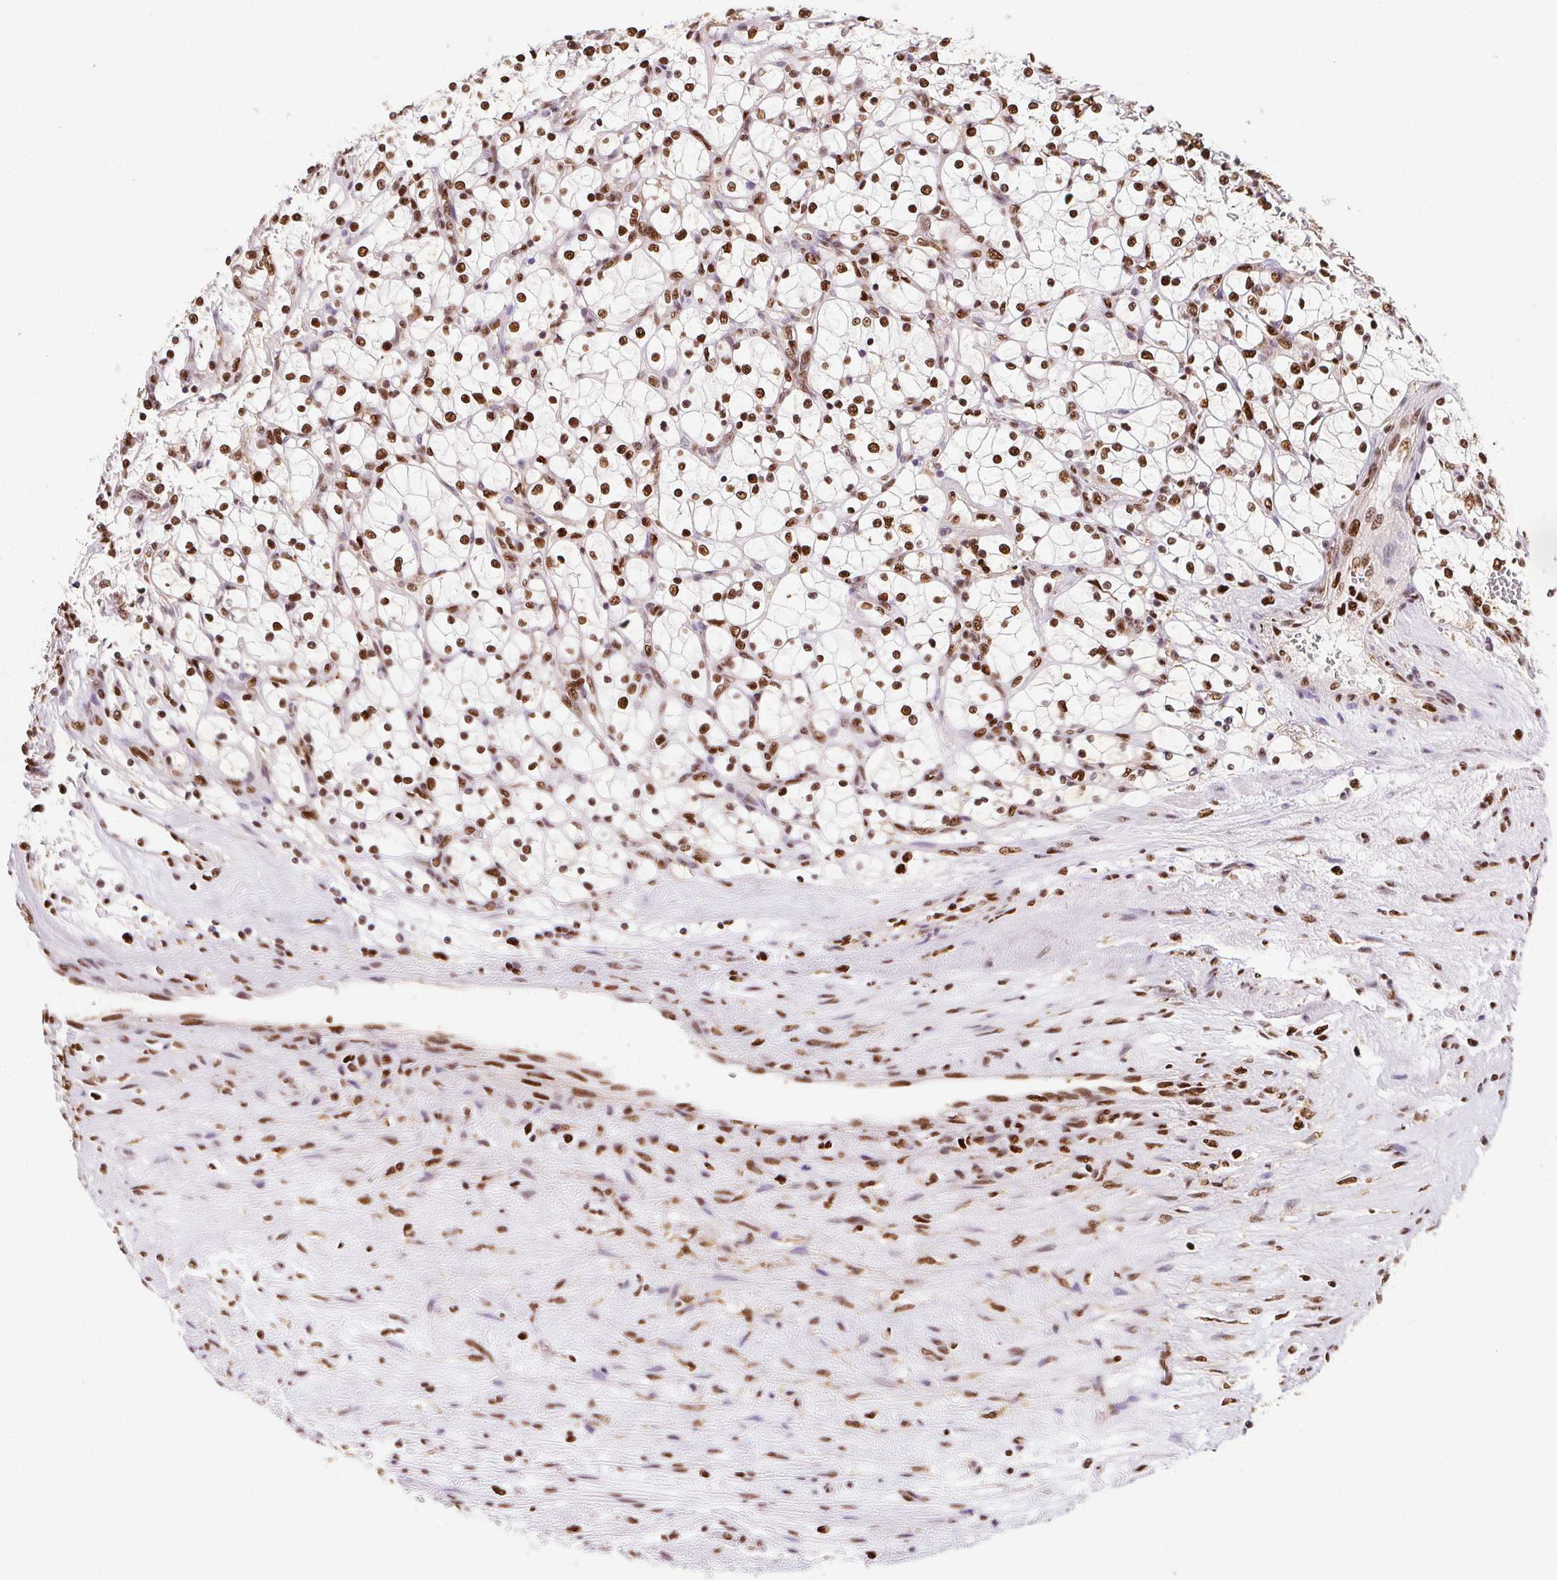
{"staining": {"intensity": "strong", "quantity": ">75%", "location": "nuclear"}, "tissue": "renal cancer", "cell_type": "Tumor cells", "image_type": "cancer", "snomed": [{"axis": "morphology", "description": "Adenocarcinoma, NOS"}, {"axis": "topography", "description": "Kidney"}], "caption": "Human adenocarcinoma (renal) stained for a protein (brown) displays strong nuclear positive positivity in approximately >75% of tumor cells.", "gene": "SET", "patient": {"sex": "female", "age": 69}}